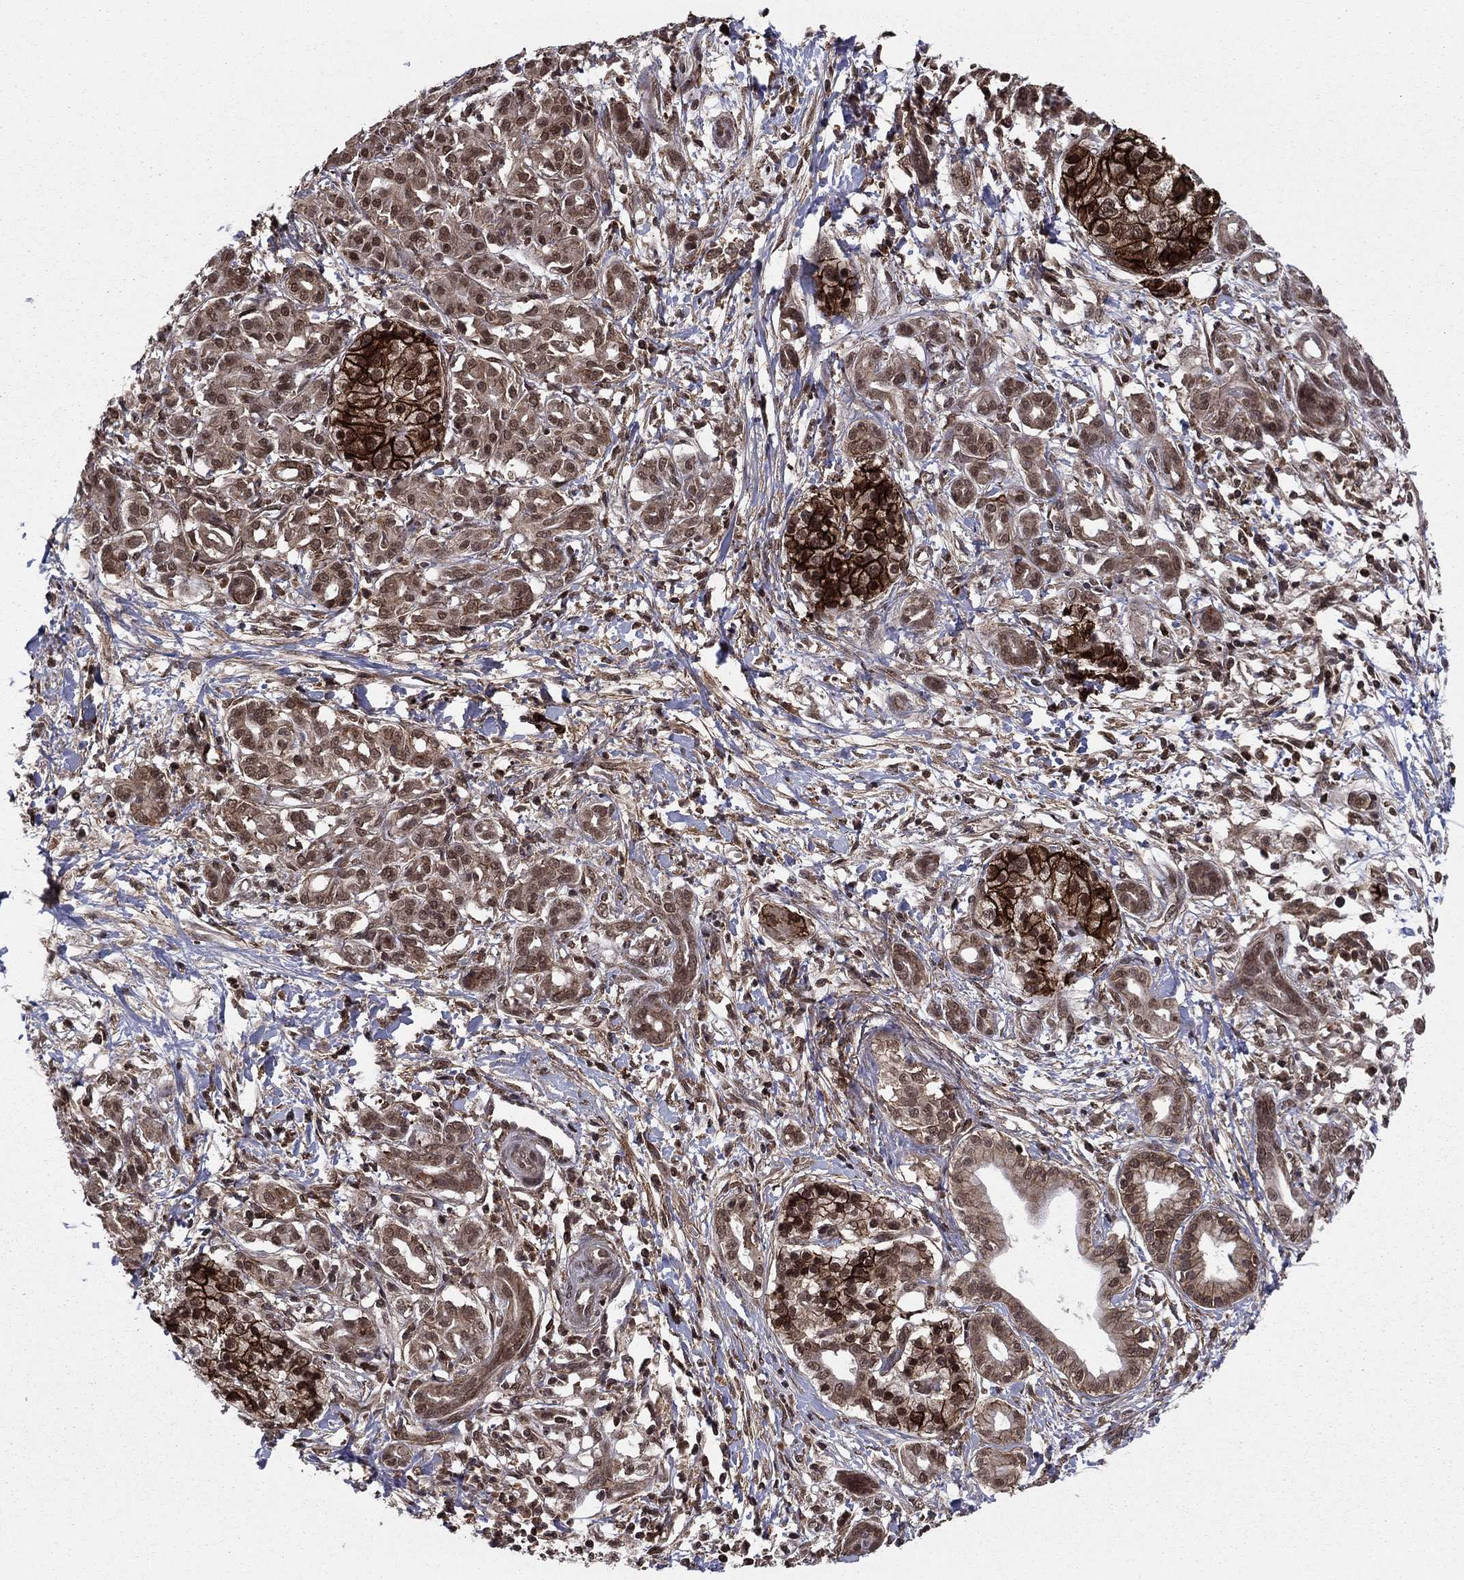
{"staining": {"intensity": "strong", "quantity": "<25%", "location": "cytoplasmic/membranous,nuclear"}, "tissue": "pancreatic cancer", "cell_type": "Tumor cells", "image_type": "cancer", "snomed": [{"axis": "morphology", "description": "Adenocarcinoma, NOS"}, {"axis": "topography", "description": "Pancreas"}], "caption": "Protein expression by immunohistochemistry (IHC) displays strong cytoplasmic/membranous and nuclear expression in about <25% of tumor cells in pancreatic cancer (adenocarcinoma).", "gene": "SSX2IP", "patient": {"sex": "male", "age": 72}}